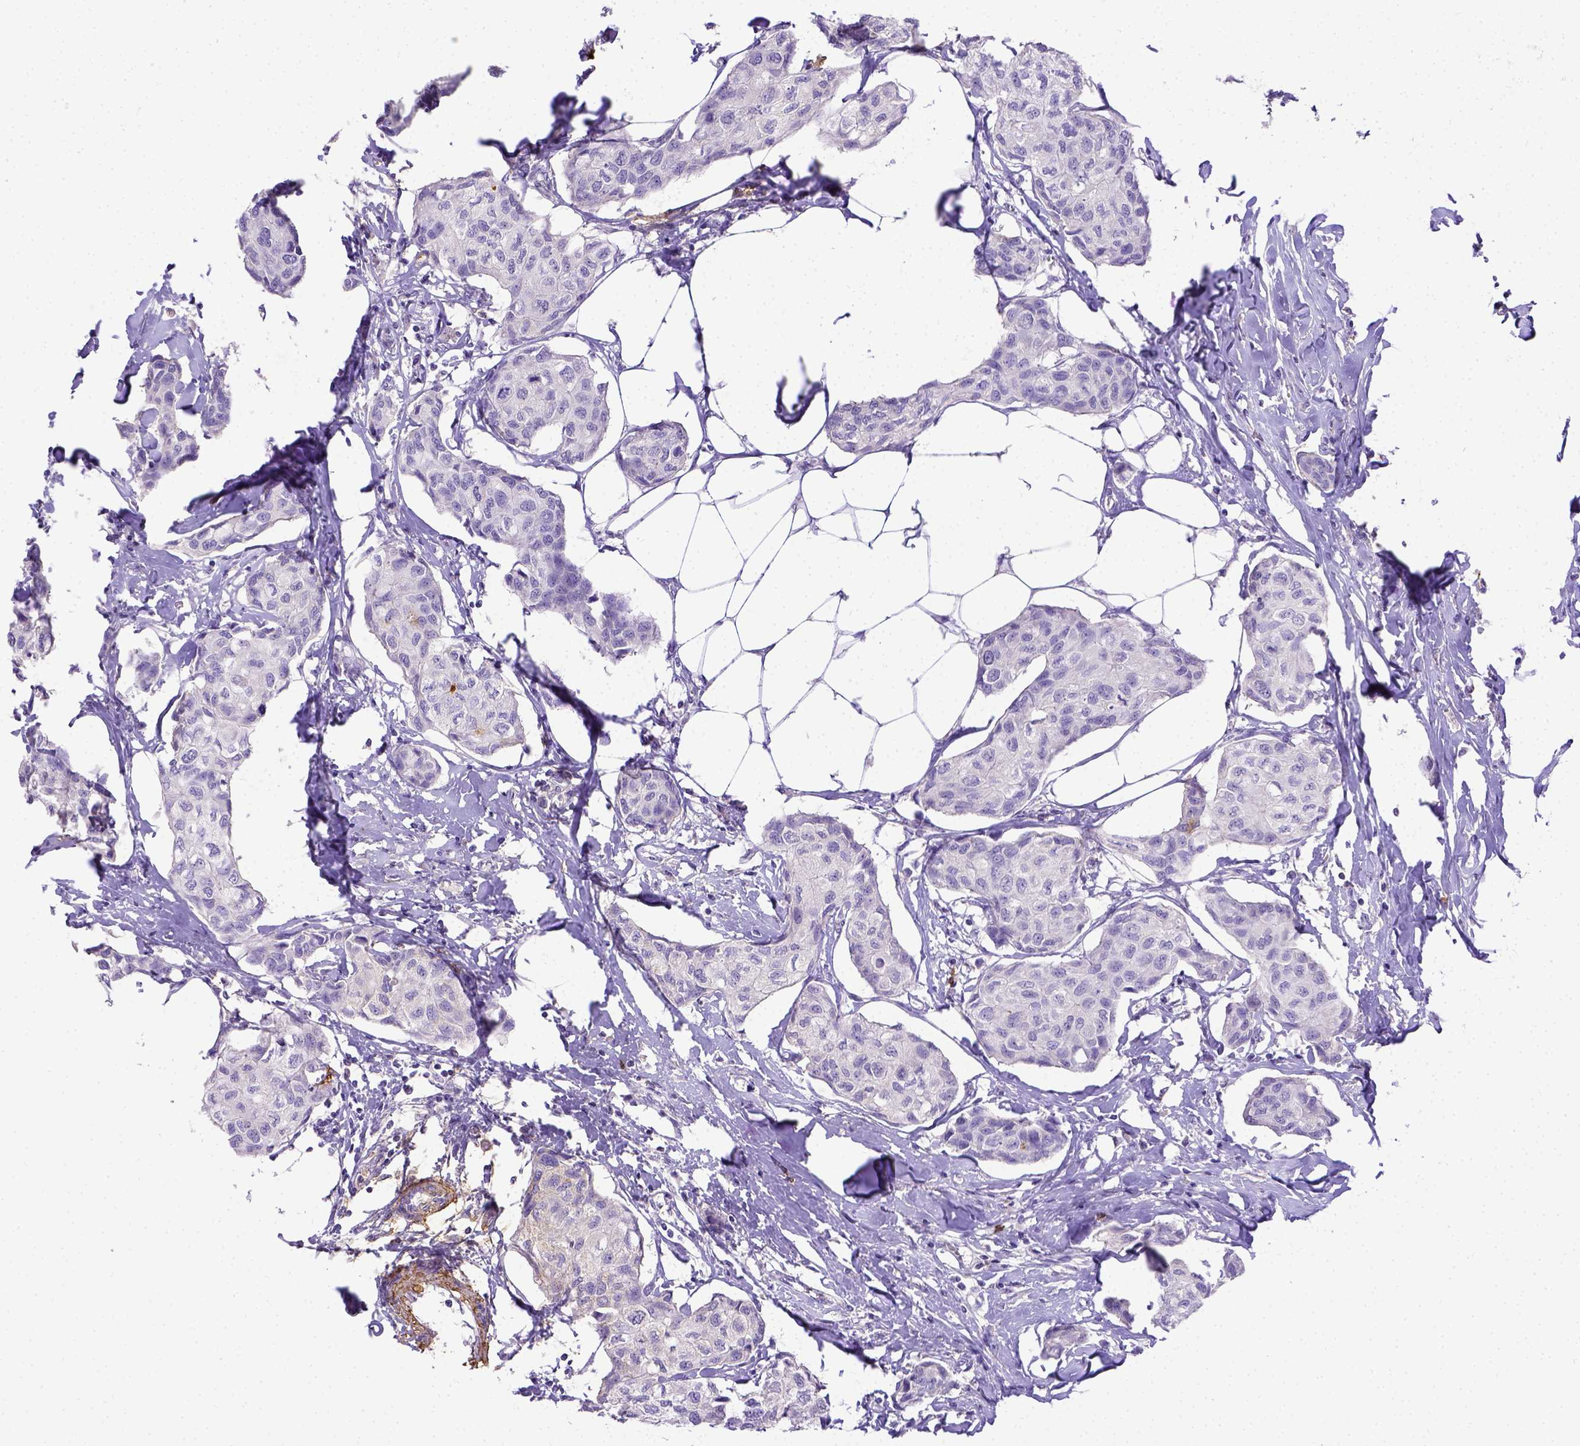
{"staining": {"intensity": "negative", "quantity": "none", "location": "none"}, "tissue": "breast cancer", "cell_type": "Tumor cells", "image_type": "cancer", "snomed": [{"axis": "morphology", "description": "Duct carcinoma"}, {"axis": "topography", "description": "Breast"}], "caption": "Breast cancer (intraductal carcinoma) was stained to show a protein in brown. There is no significant expression in tumor cells.", "gene": "B3GAT1", "patient": {"sex": "female", "age": 80}}